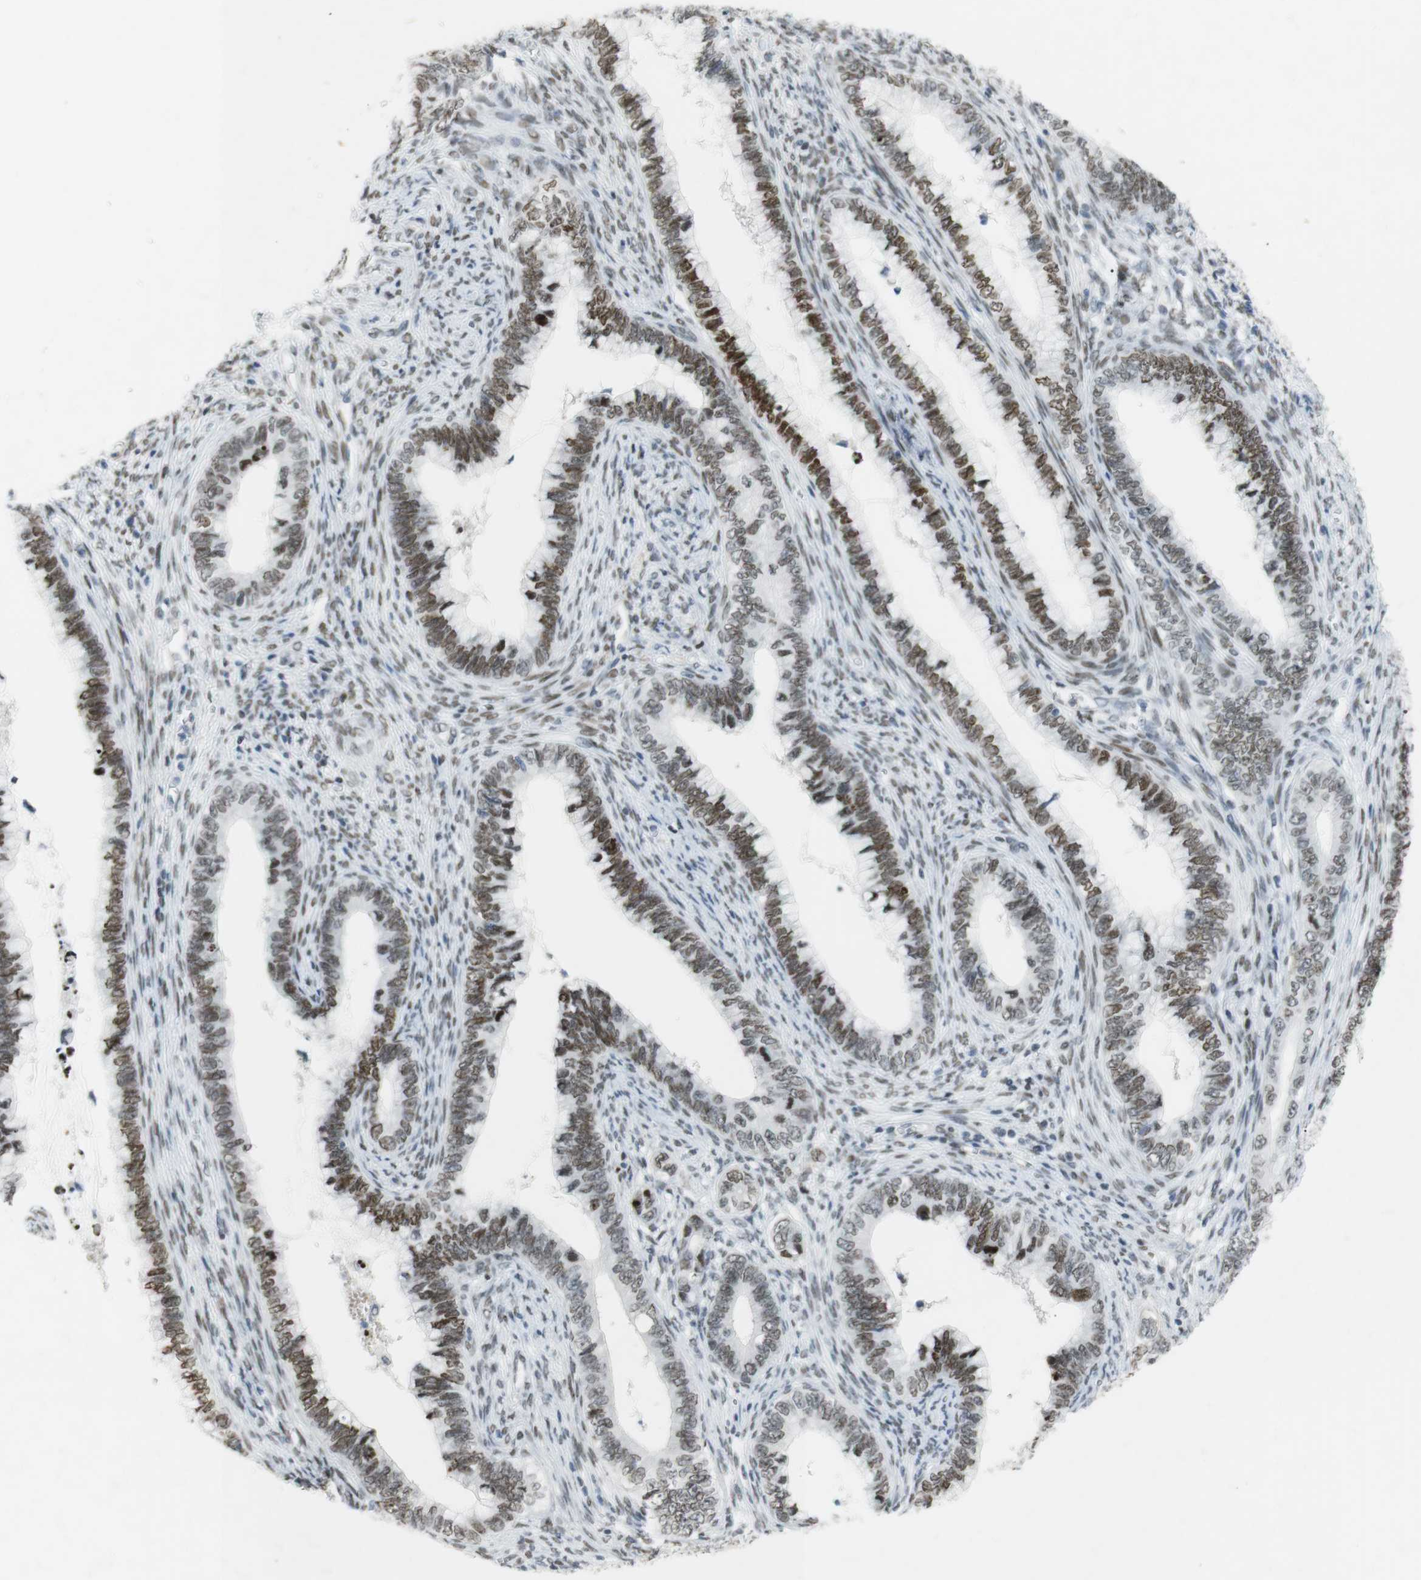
{"staining": {"intensity": "moderate", "quantity": ">75%", "location": "nuclear"}, "tissue": "cervical cancer", "cell_type": "Tumor cells", "image_type": "cancer", "snomed": [{"axis": "morphology", "description": "Adenocarcinoma, NOS"}, {"axis": "topography", "description": "Cervix"}], "caption": "An image of human cervical adenocarcinoma stained for a protein displays moderate nuclear brown staining in tumor cells. The protein is shown in brown color, while the nuclei are stained blue.", "gene": "BMI1", "patient": {"sex": "female", "age": 44}}